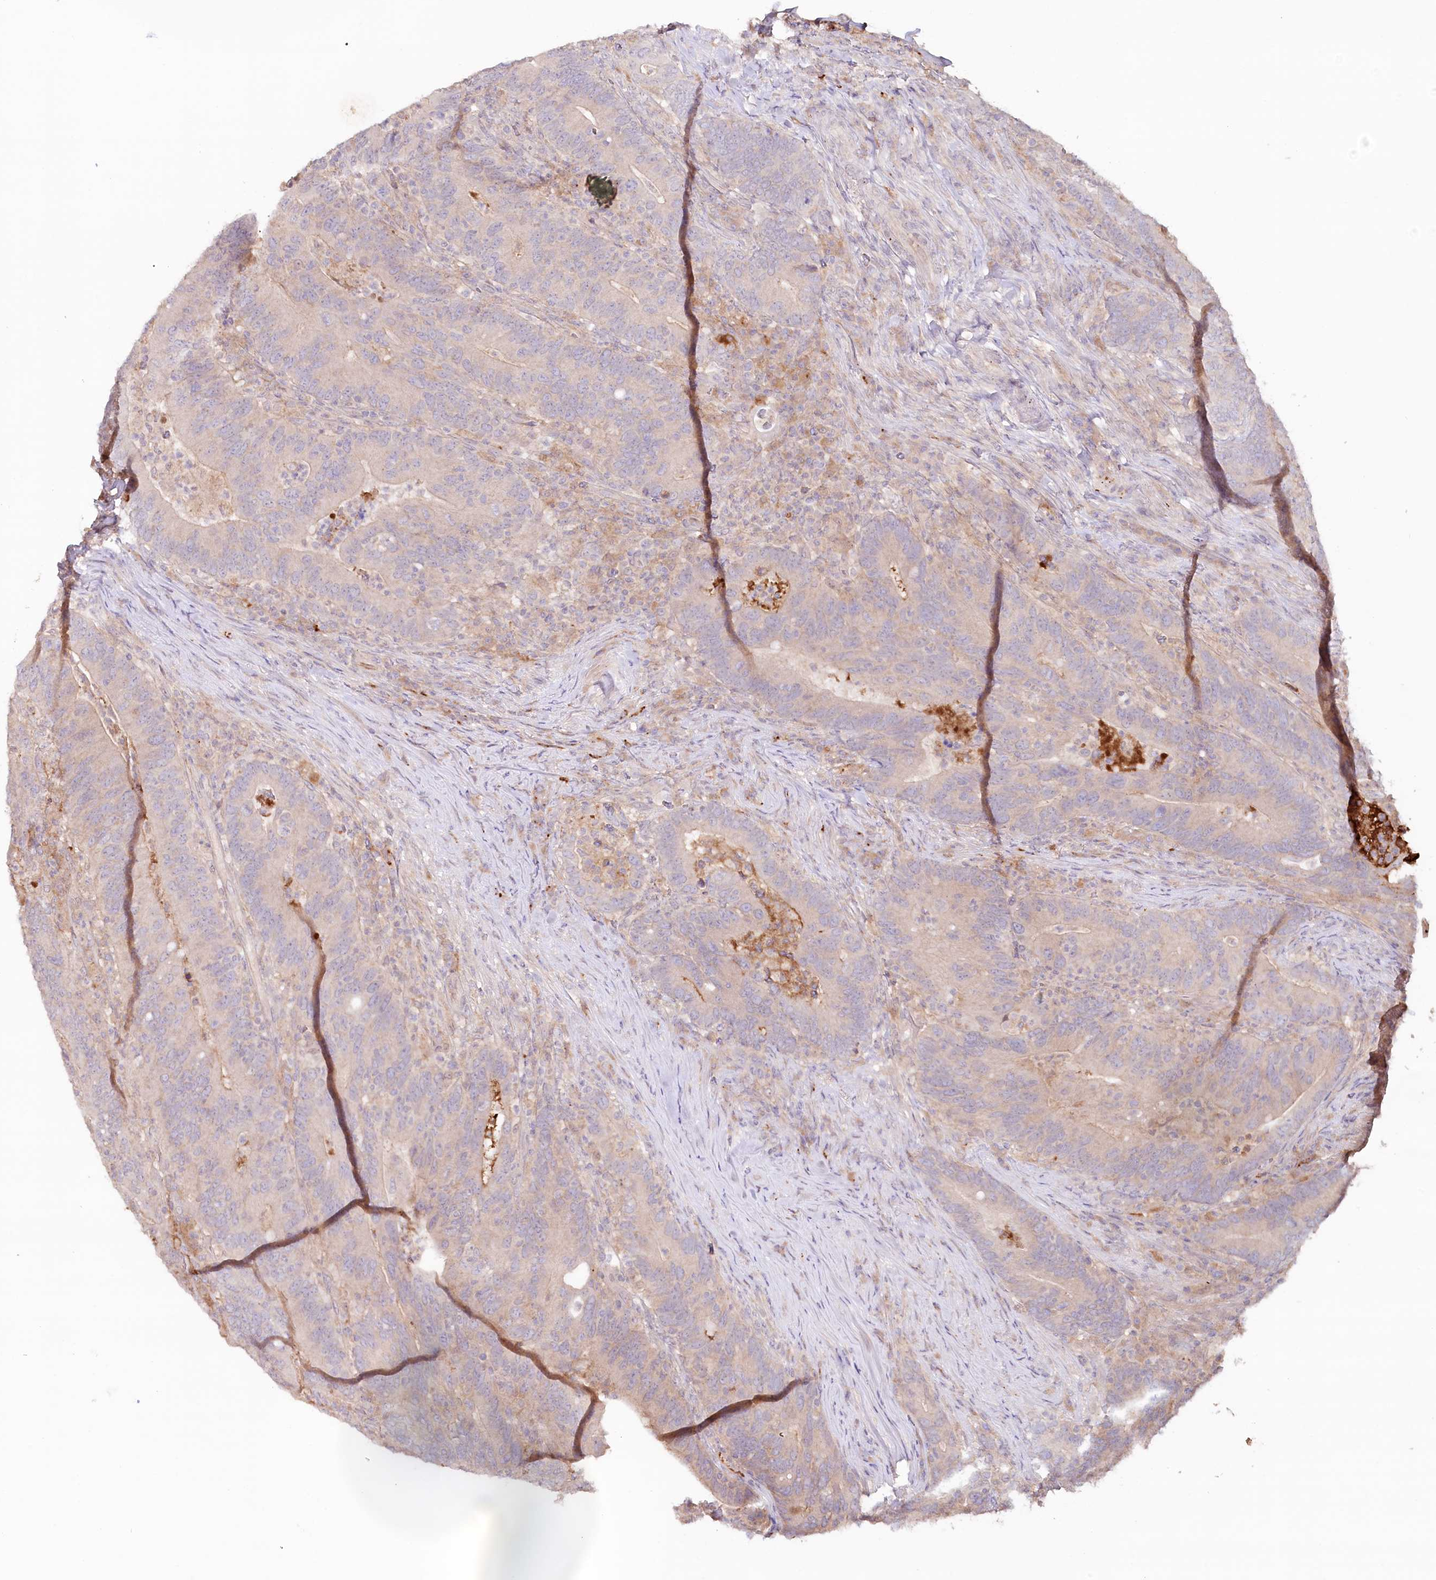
{"staining": {"intensity": "weak", "quantity": "<25%", "location": "cytoplasmic/membranous"}, "tissue": "colorectal cancer", "cell_type": "Tumor cells", "image_type": "cancer", "snomed": [{"axis": "morphology", "description": "Adenocarcinoma, NOS"}, {"axis": "topography", "description": "Colon"}], "caption": "This is a micrograph of IHC staining of adenocarcinoma (colorectal), which shows no positivity in tumor cells. Brightfield microscopy of IHC stained with DAB (3,3'-diaminobenzidine) (brown) and hematoxylin (blue), captured at high magnification.", "gene": "PSAPL1", "patient": {"sex": "female", "age": 66}}